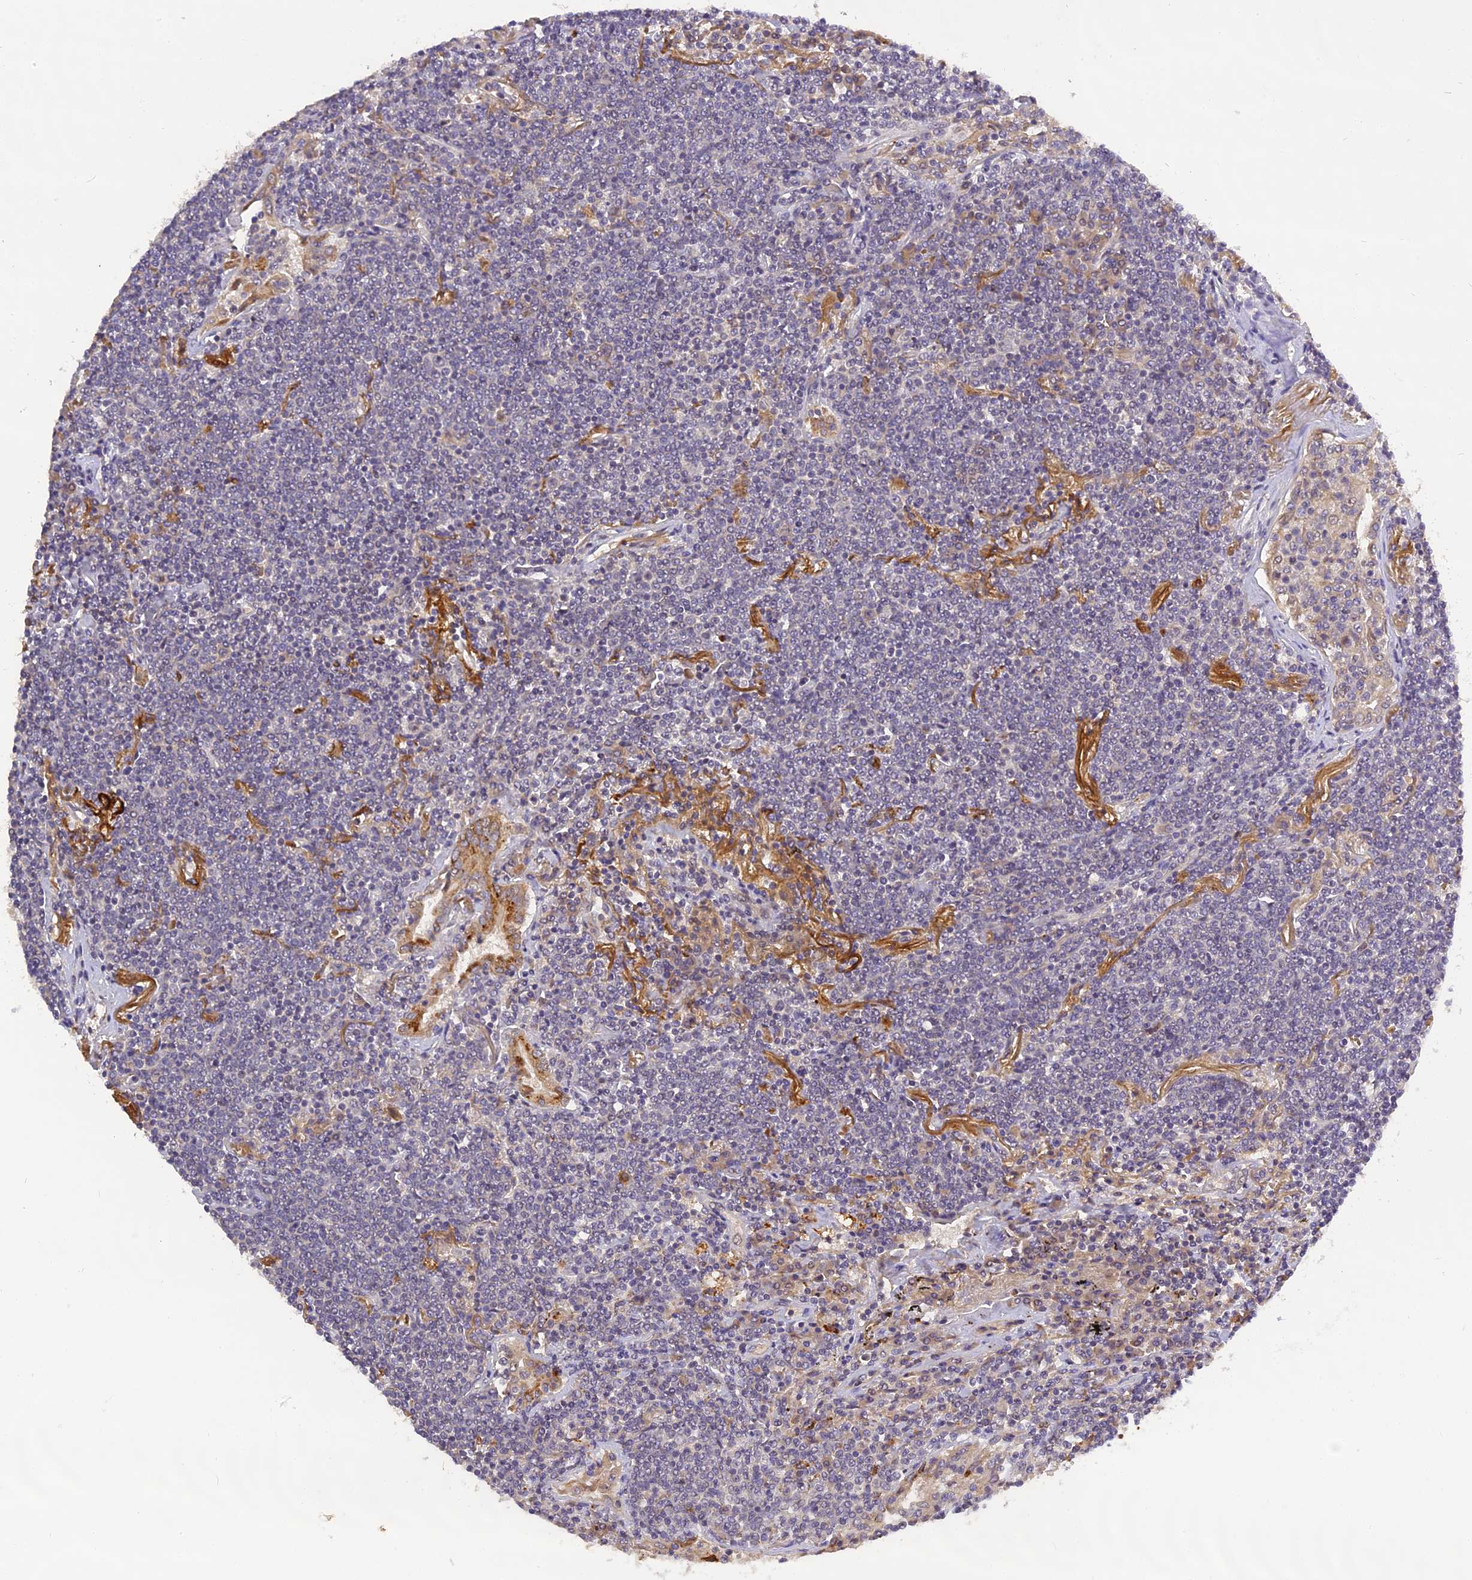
{"staining": {"intensity": "negative", "quantity": "none", "location": "none"}, "tissue": "lymphoma", "cell_type": "Tumor cells", "image_type": "cancer", "snomed": [{"axis": "morphology", "description": "Malignant lymphoma, non-Hodgkin's type, Low grade"}, {"axis": "topography", "description": "Lung"}], "caption": "High magnification brightfield microscopy of lymphoma stained with DAB (3,3'-diaminobenzidine) (brown) and counterstained with hematoxylin (blue): tumor cells show no significant expression. Brightfield microscopy of IHC stained with DAB (brown) and hematoxylin (blue), captured at high magnification.", "gene": "FNIP2", "patient": {"sex": "female", "age": 71}}